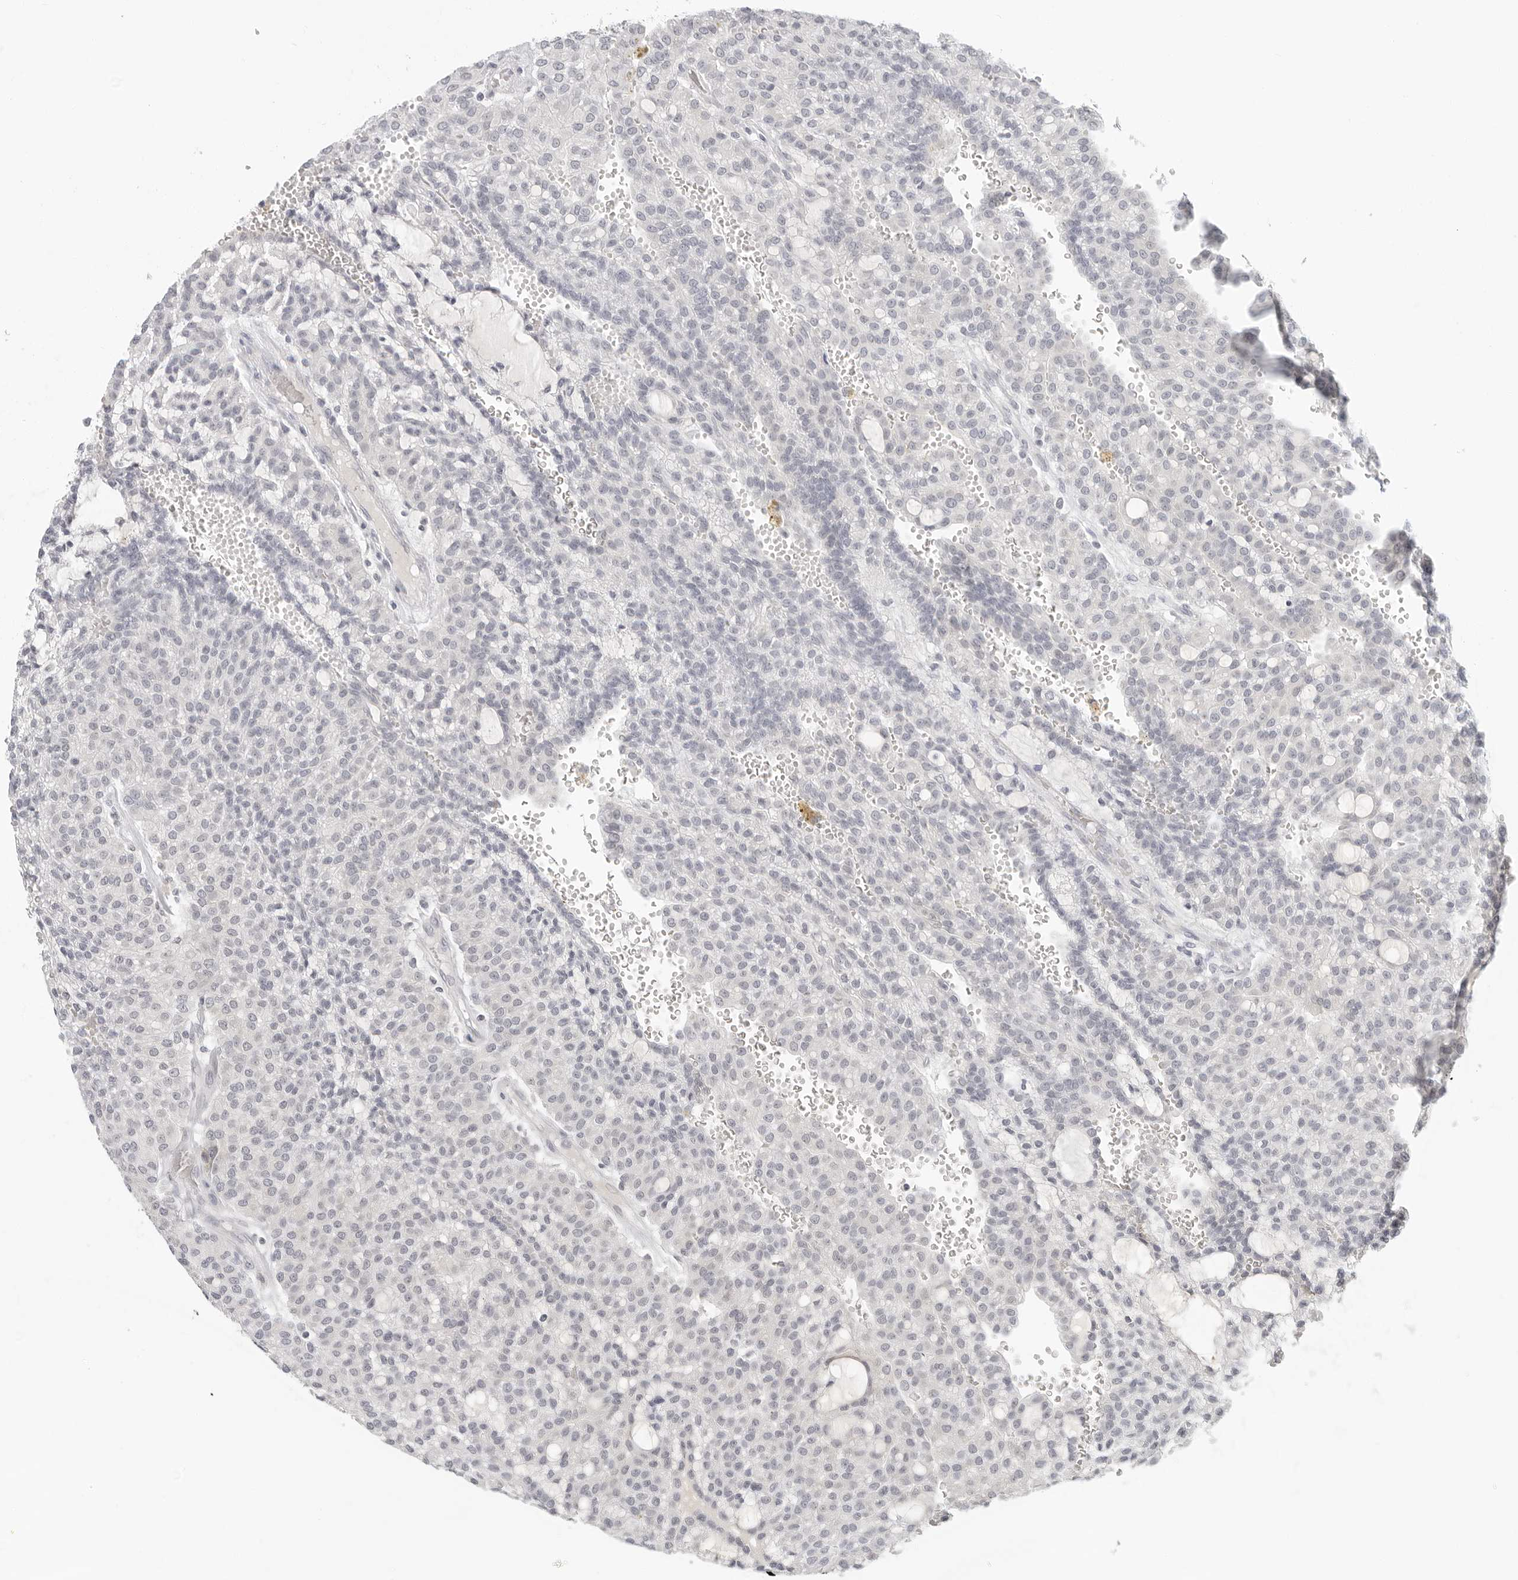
{"staining": {"intensity": "negative", "quantity": "none", "location": "none"}, "tissue": "renal cancer", "cell_type": "Tumor cells", "image_type": "cancer", "snomed": [{"axis": "morphology", "description": "Adenocarcinoma, NOS"}, {"axis": "topography", "description": "Kidney"}], "caption": "High power microscopy photomicrograph of an immunohistochemistry (IHC) image of adenocarcinoma (renal), revealing no significant expression in tumor cells.", "gene": "EDN2", "patient": {"sex": "male", "age": 63}}